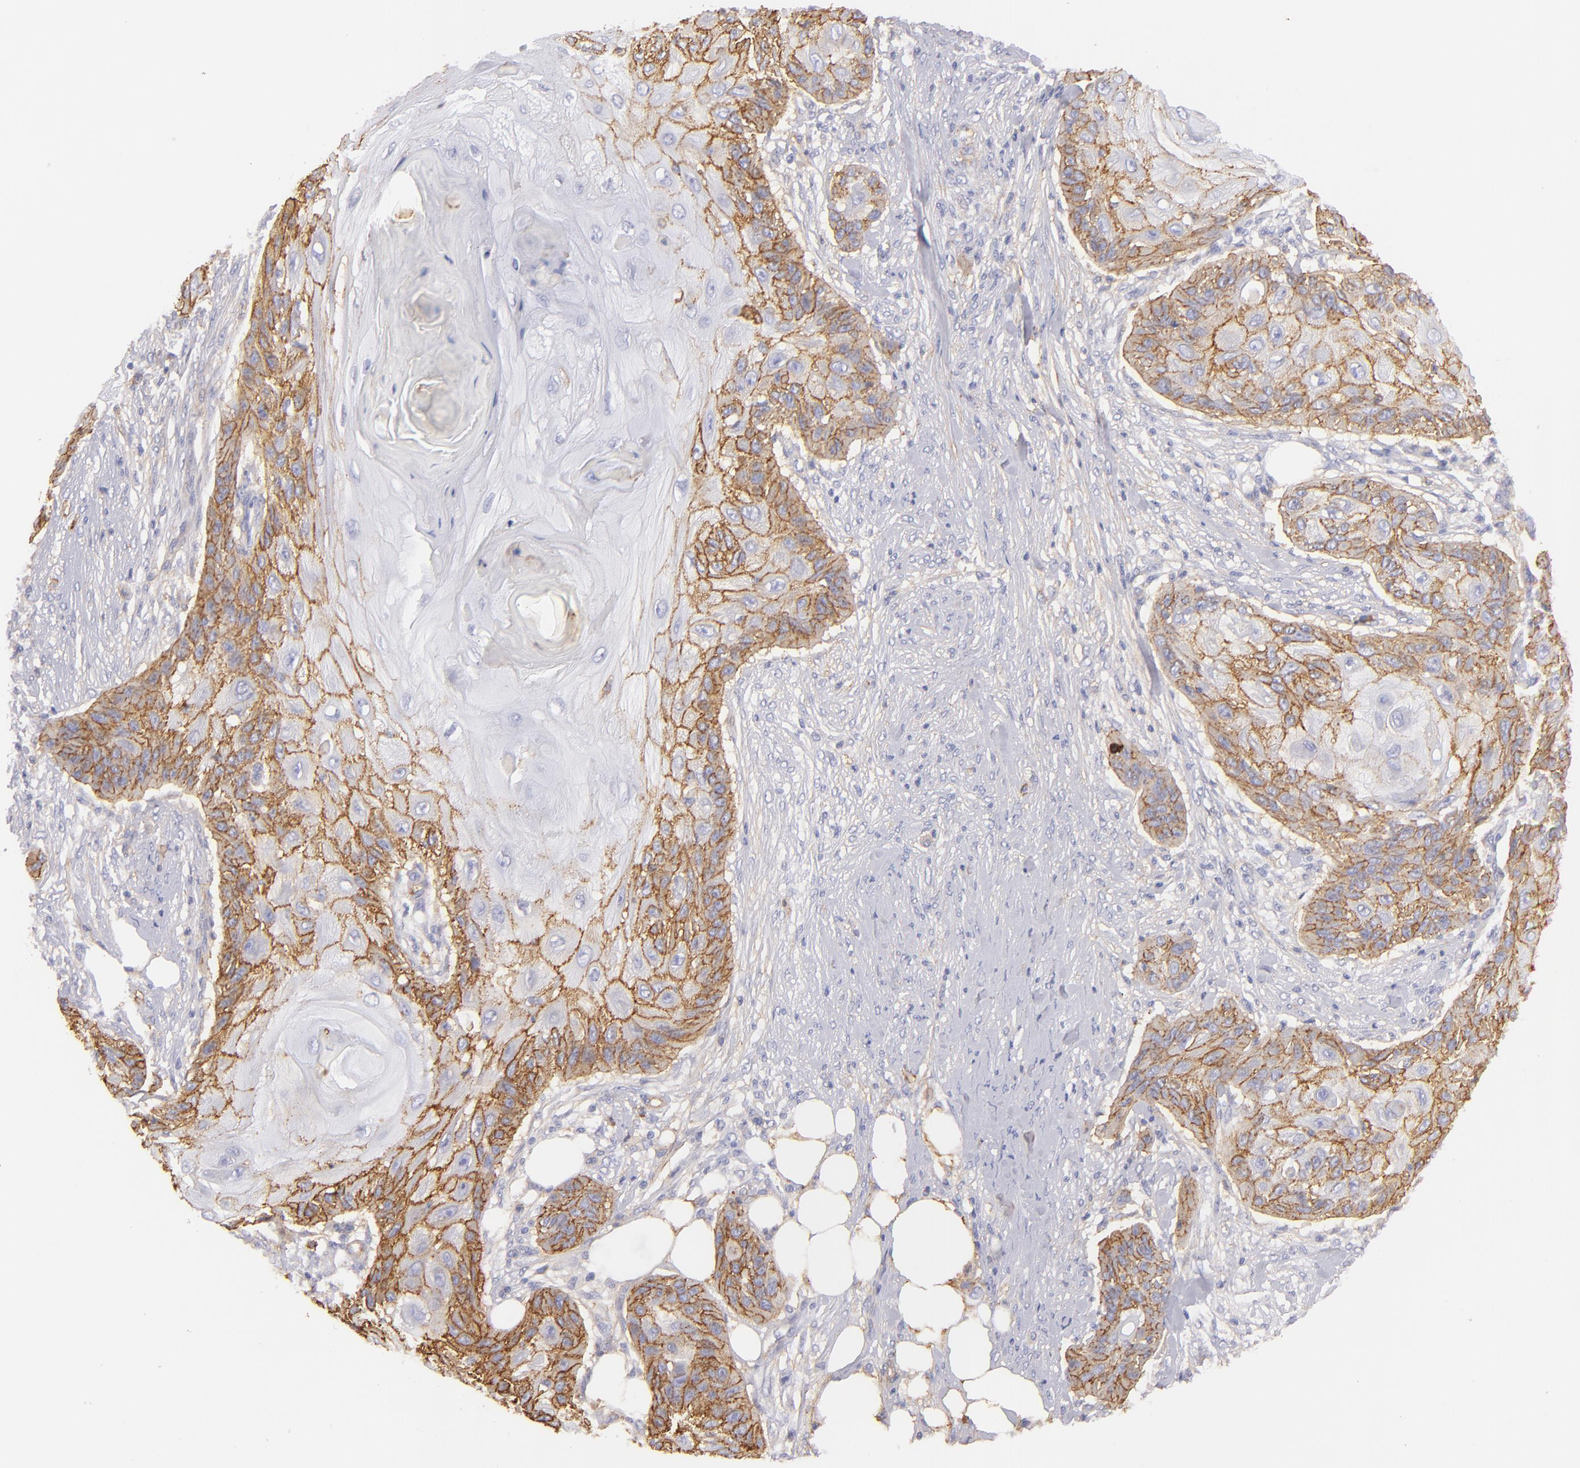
{"staining": {"intensity": "moderate", "quantity": "25%-75%", "location": "cytoplasmic/membranous"}, "tissue": "skin cancer", "cell_type": "Tumor cells", "image_type": "cancer", "snomed": [{"axis": "morphology", "description": "Squamous cell carcinoma, NOS"}, {"axis": "topography", "description": "Skin"}], "caption": "IHC (DAB (3,3'-diaminobenzidine)) staining of human skin cancer (squamous cell carcinoma) exhibits moderate cytoplasmic/membranous protein expression in about 25%-75% of tumor cells. (Stains: DAB in brown, nuclei in blue, Microscopy: brightfield microscopy at high magnification).", "gene": "CD151", "patient": {"sex": "female", "age": 88}}